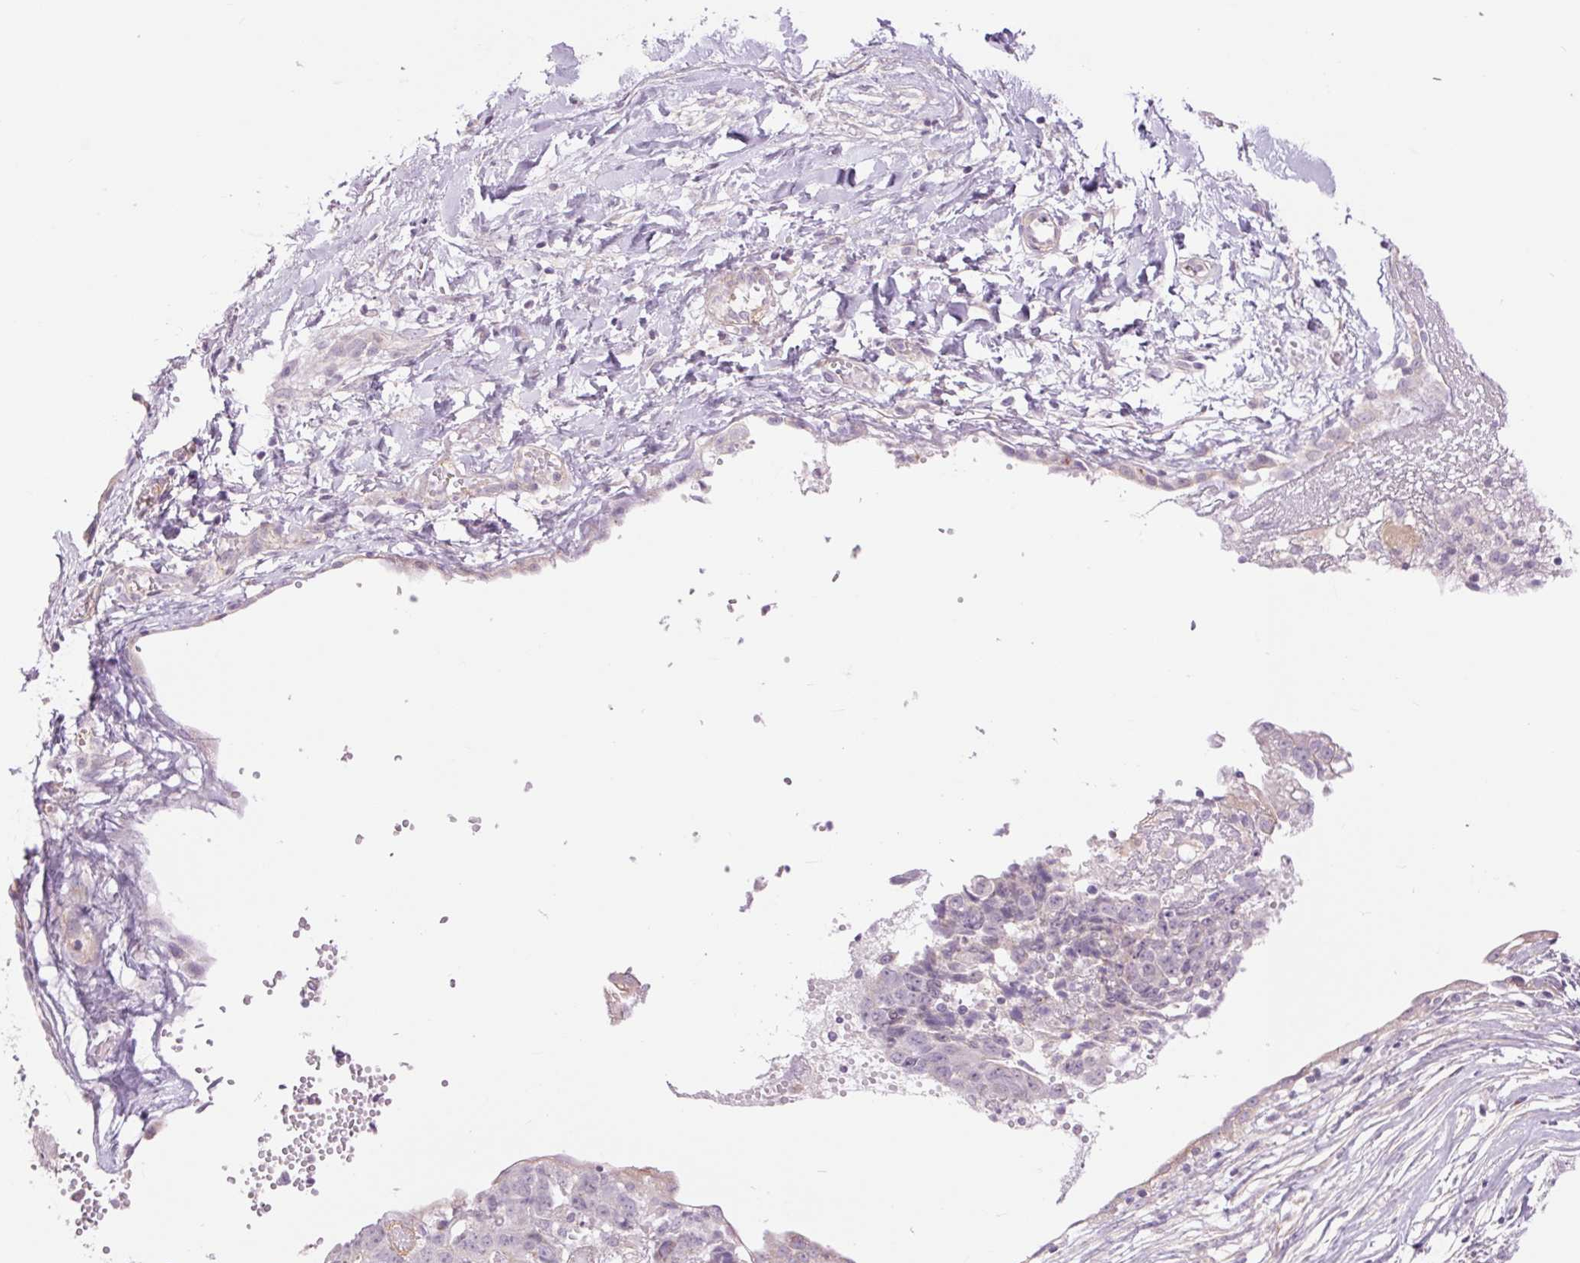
{"staining": {"intensity": "negative", "quantity": "none", "location": "none"}, "tissue": "ovarian cancer", "cell_type": "Tumor cells", "image_type": "cancer", "snomed": [{"axis": "morphology", "description": "Carcinoma, endometroid"}, {"axis": "topography", "description": "Ovary"}], "caption": "Tumor cells show no significant protein expression in ovarian cancer. (Brightfield microscopy of DAB (3,3'-diaminobenzidine) immunohistochemistry at high magnification).", "gene": "CTNNA3", "patient": {"sex": "female", "age": 42}}